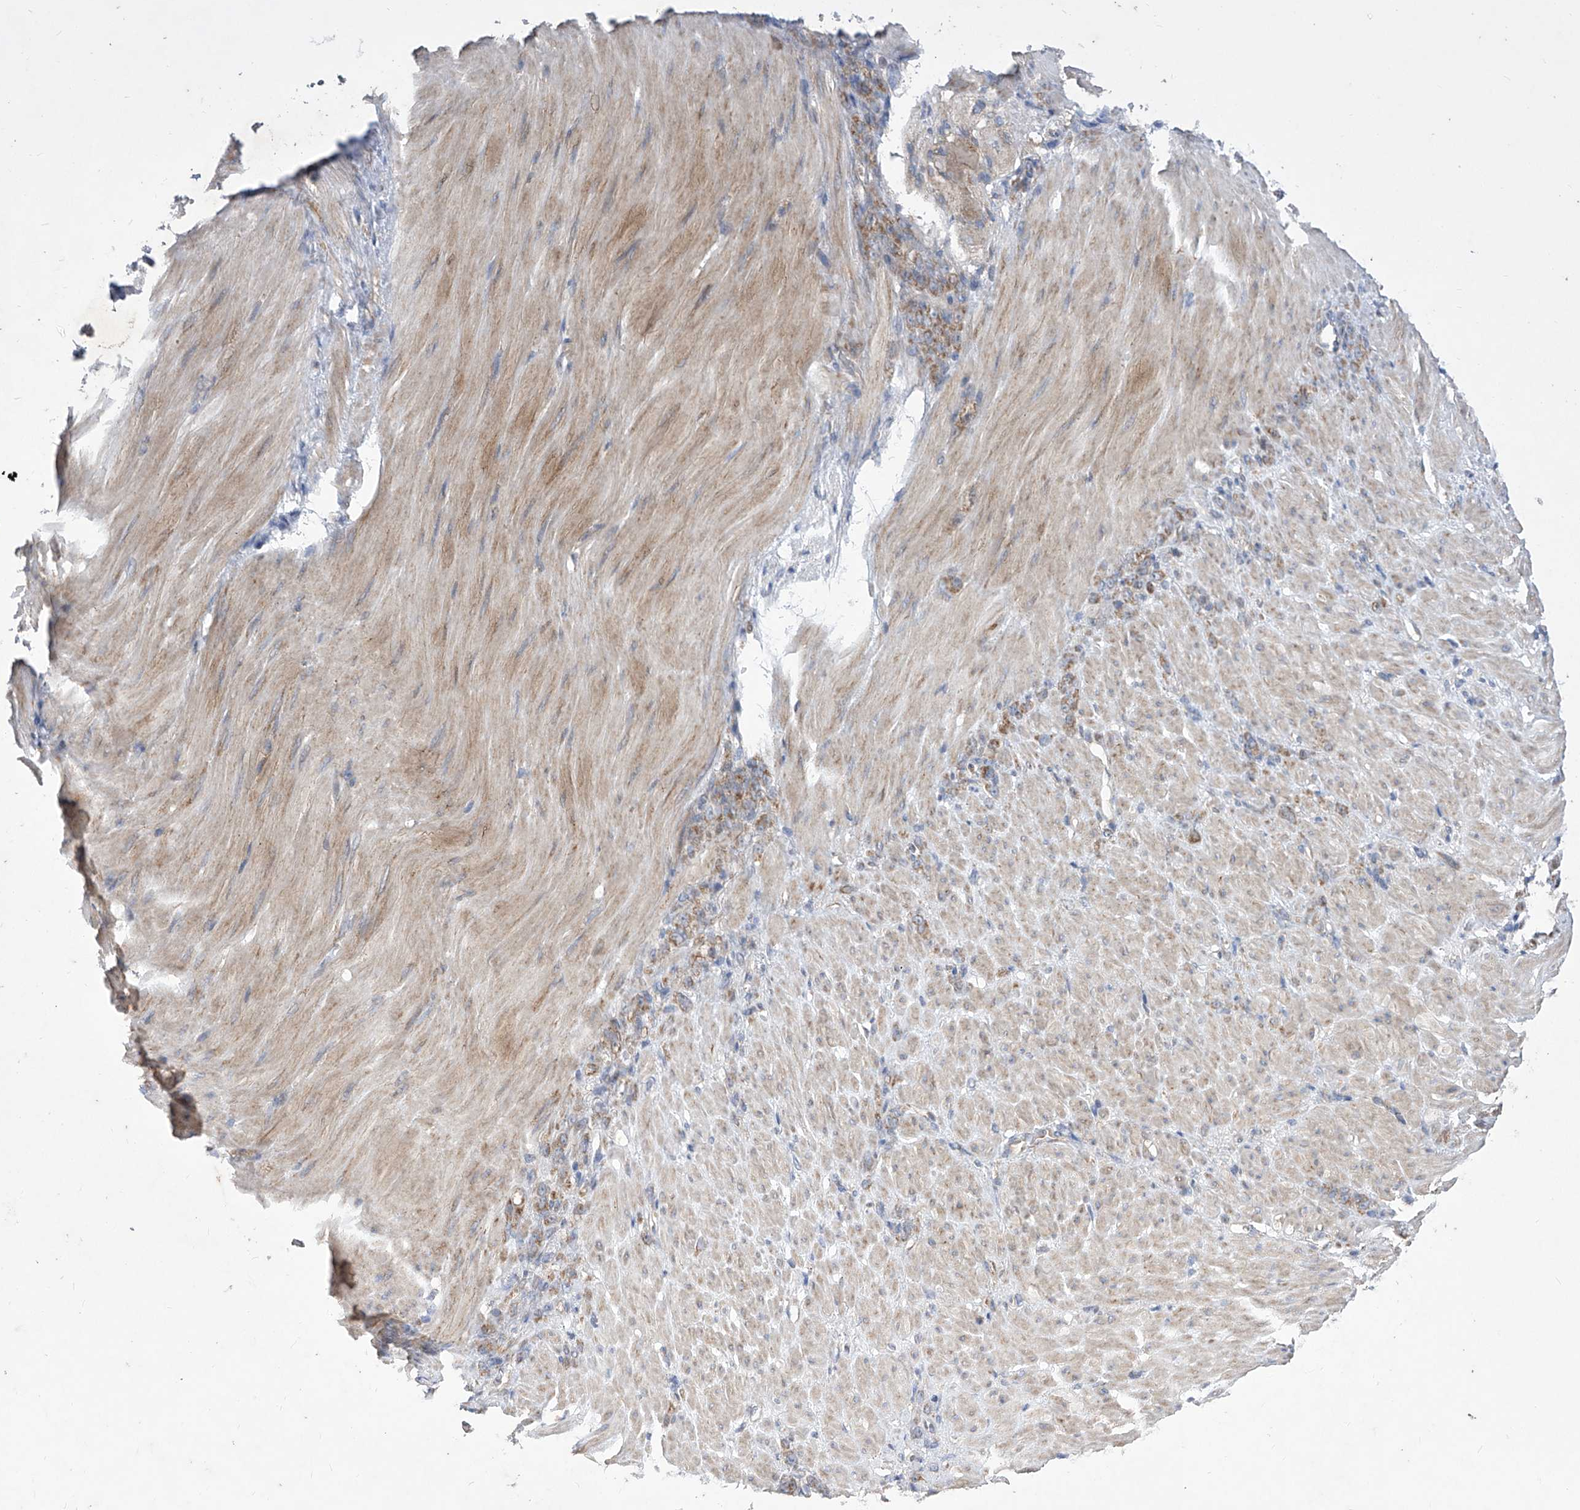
{"staining": {"intensity": "weak", "quantity": "25%-75%", "location": "cytoplasmic/membranous"}, "tissue": "stomach cancer", "cell_type": "Tumor cells", "image_type": "cancer", "snomed": [{"axis": "morphology", "description": "Normal tissue, NOS"}, {"axis": "morphology", "description": "Adenocarcinoma, NOS"}, {"axis": "topography", "description": "Stomach"}], "caption": "Human stomach cancer stained with a protein marker reveals weak staining in tumor cells.", "gene": "COQ3", "patient": {"sex": "male", "age": 82}}